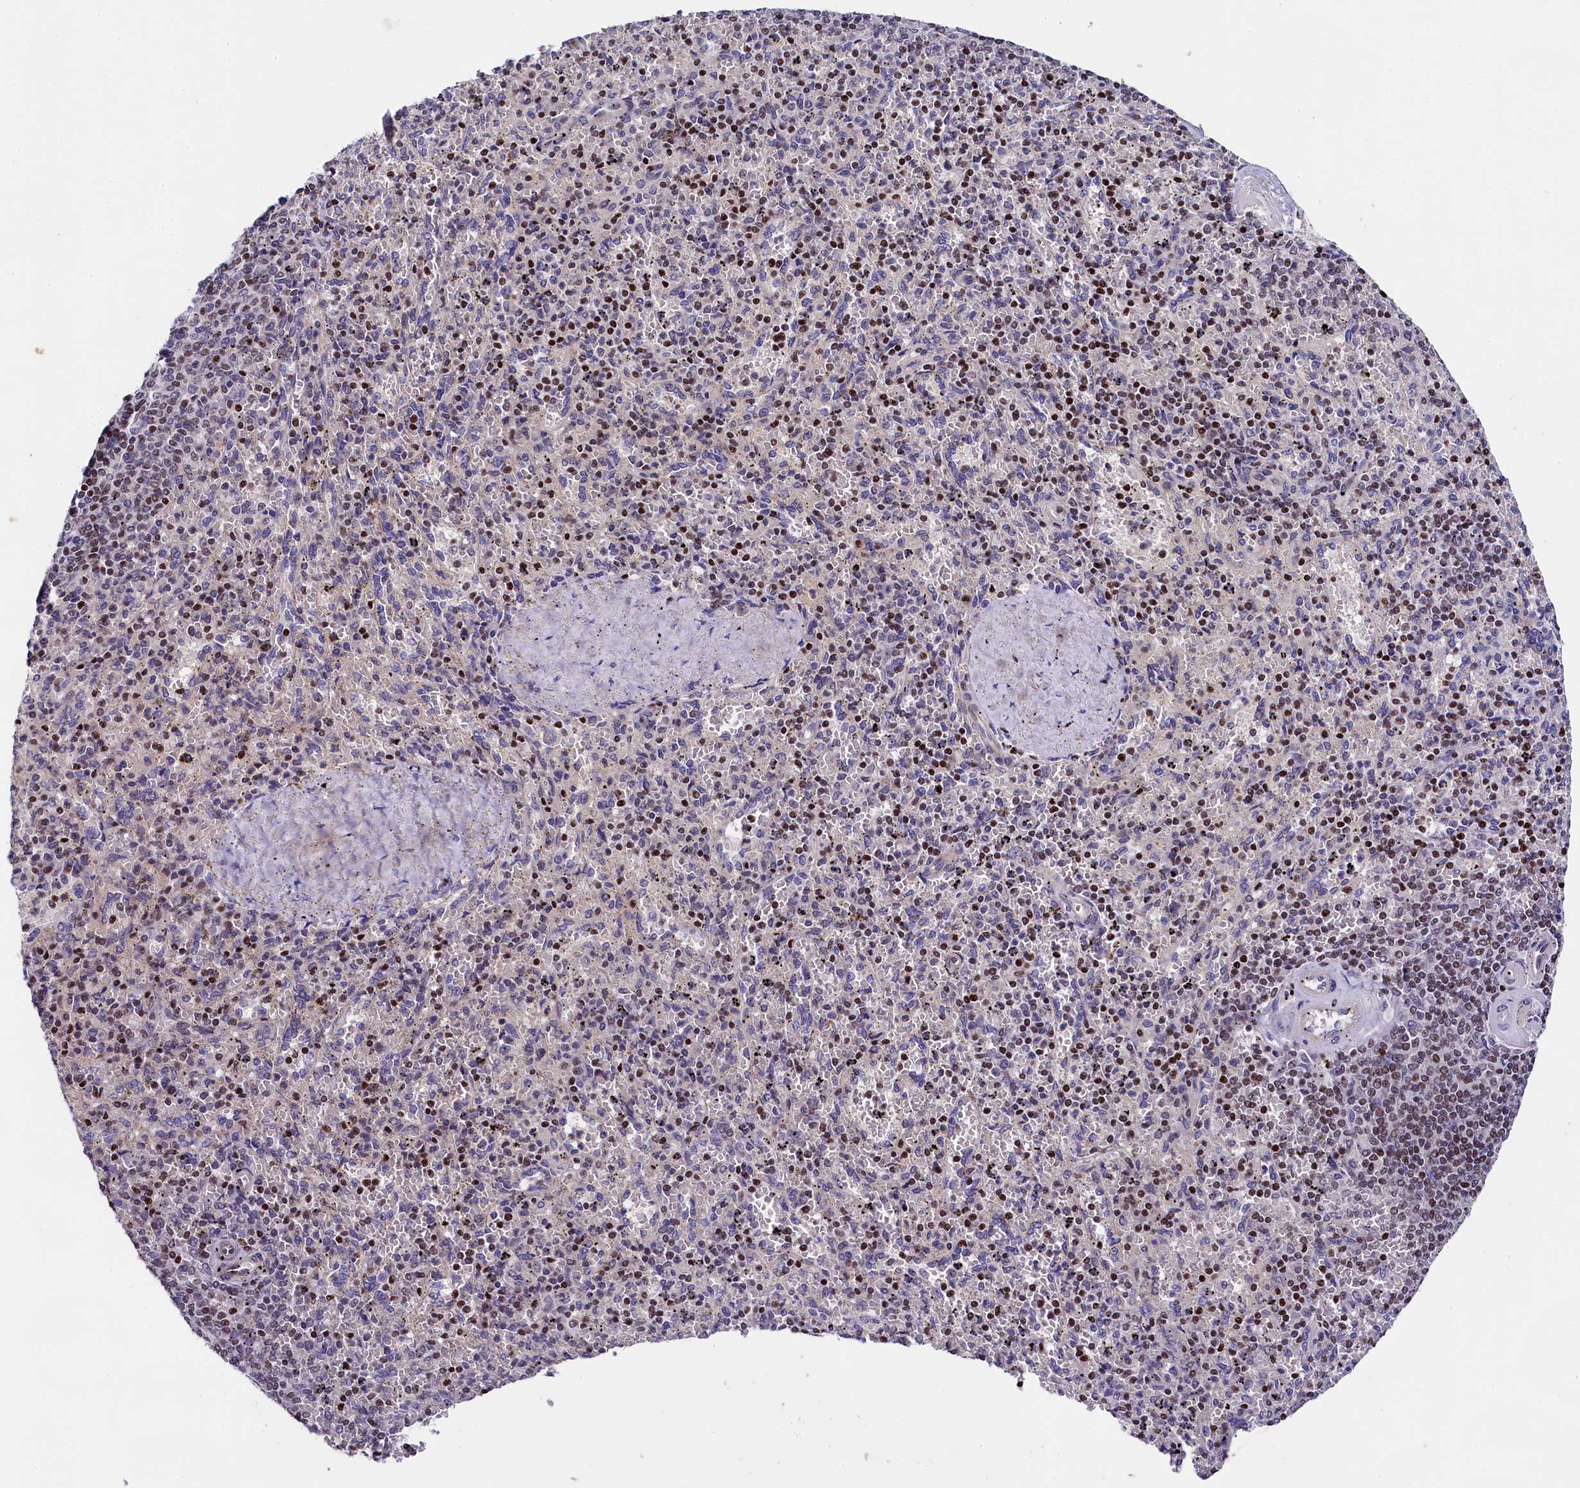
{"staining": {"intensity": "moderate", "quantity": "25%-75%", "location": "nuclear"}, "tissue": "spleen", "cell_type": "Cells in red pulp", "image_type": "normal", "snomed": [{"axis": "morphology", "description": "Normal tissue, NOS"}, {"axis": "topography", "description": "Spleen"}], "caption": "DAB (3,3'-diaminobenzidine) immunohistochemical staining of normal human spleen displays moderate nuclear protein staining in approximately 25%-75% of cells in red pulp.", "gene": "SP4", "patient": {"sex": "male", "age": 82}}